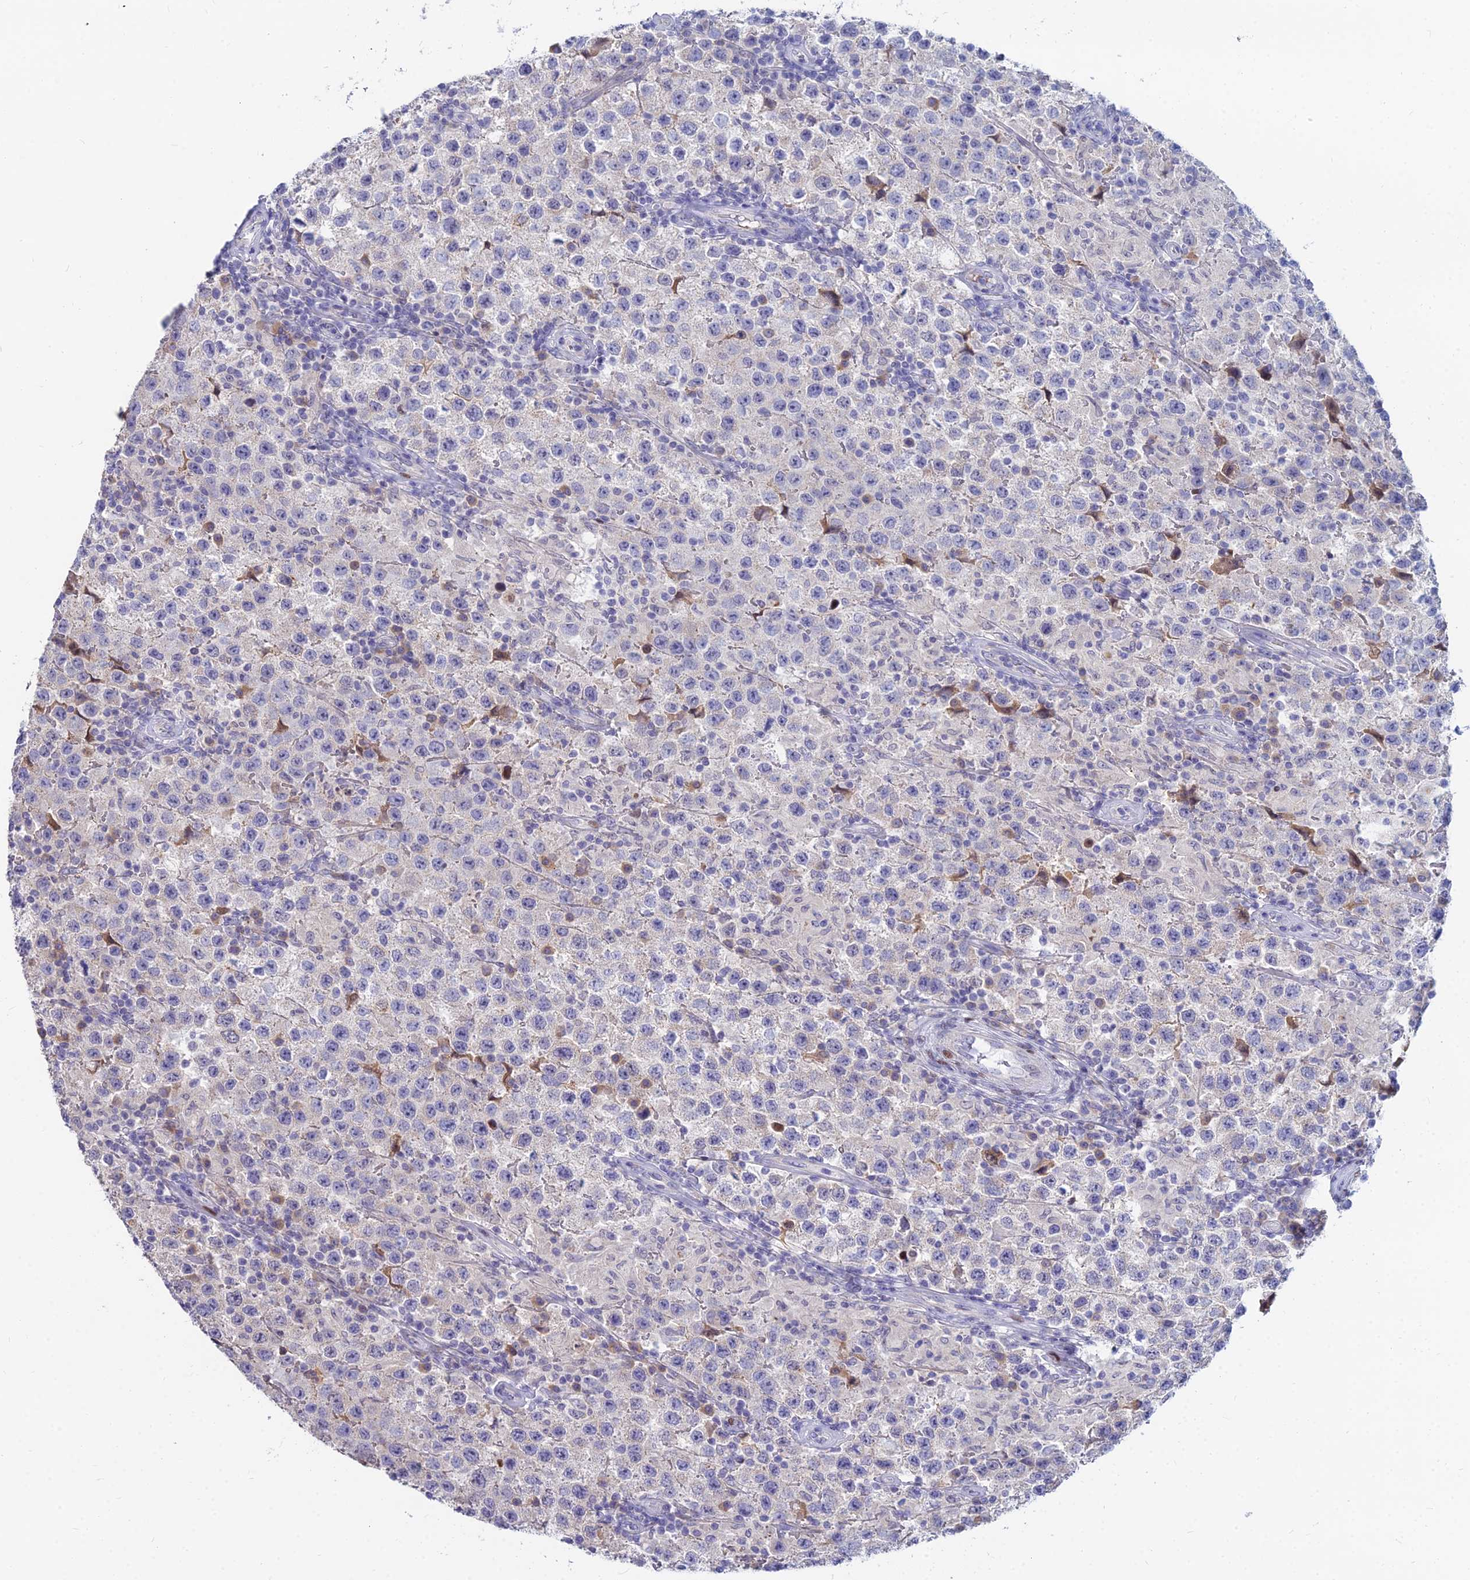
{"staining": {"intensity": "moderate", "quantity": "<25%", "location": "cytoplasmic/membranous"}, "tissue": "testis cancer", "cell_type": "Tumor cells", "image_type": "cancer", "snomed": [{"axis": "morphology", "description": "Seminoma, NOS"}, {"axis": "morphology", "description": "Carcinoma, Embryonal, NOS"}, {"axis": "topography", "description": "Testis"}], "caption": "Moderate cytoplasmic/membranous positivity for a protein is identified in about <25% of tumor cells of testis embryonal carcinoma using immunohistochemistry (IHC).", "gene": "GOLGA6D", "patient": {"sex": "male", "age": 41}}